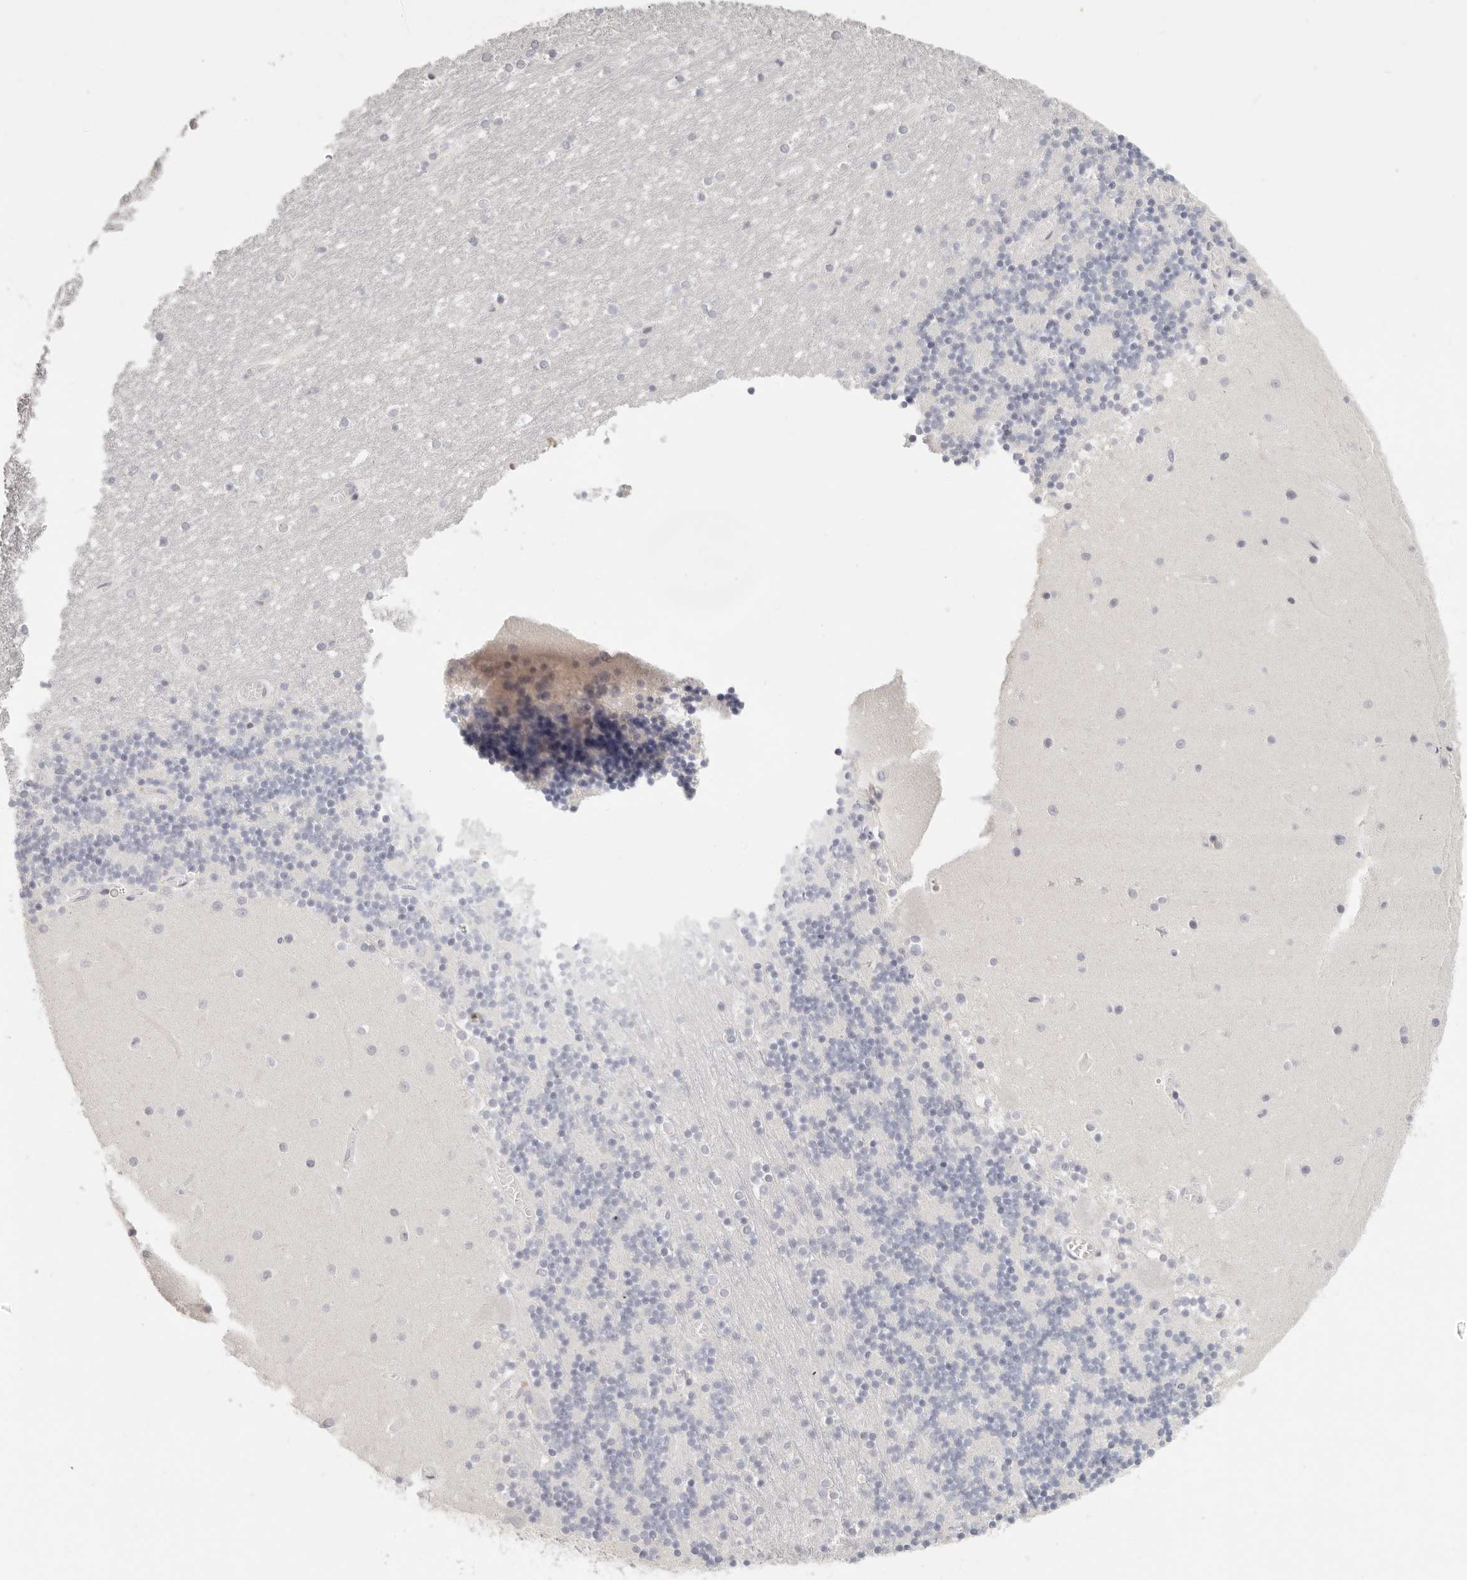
{"staining": {"intensity": "negative", "quantity": "none", "location": "none"}, "tissue": "cerebellum", "cell_type": "Cells in granular layer", "image_type": "normal", "snomed": [{"axis": "morphology", "description": "Normal tissue, NOS"}, {"axis": "topography", "description": "Cerebellum"}], "caption": "Immunohistochemical staining of normal human cerebellum reveals no significant expression in cells in granular layer. (DAB (3,3'-diaminobenzidine) immunohistochemistry (IHC) visualized using brightfield microscopy, high magnification).", "gene": "ANXA9", "patient": {"sex": "female", "age": 28}}